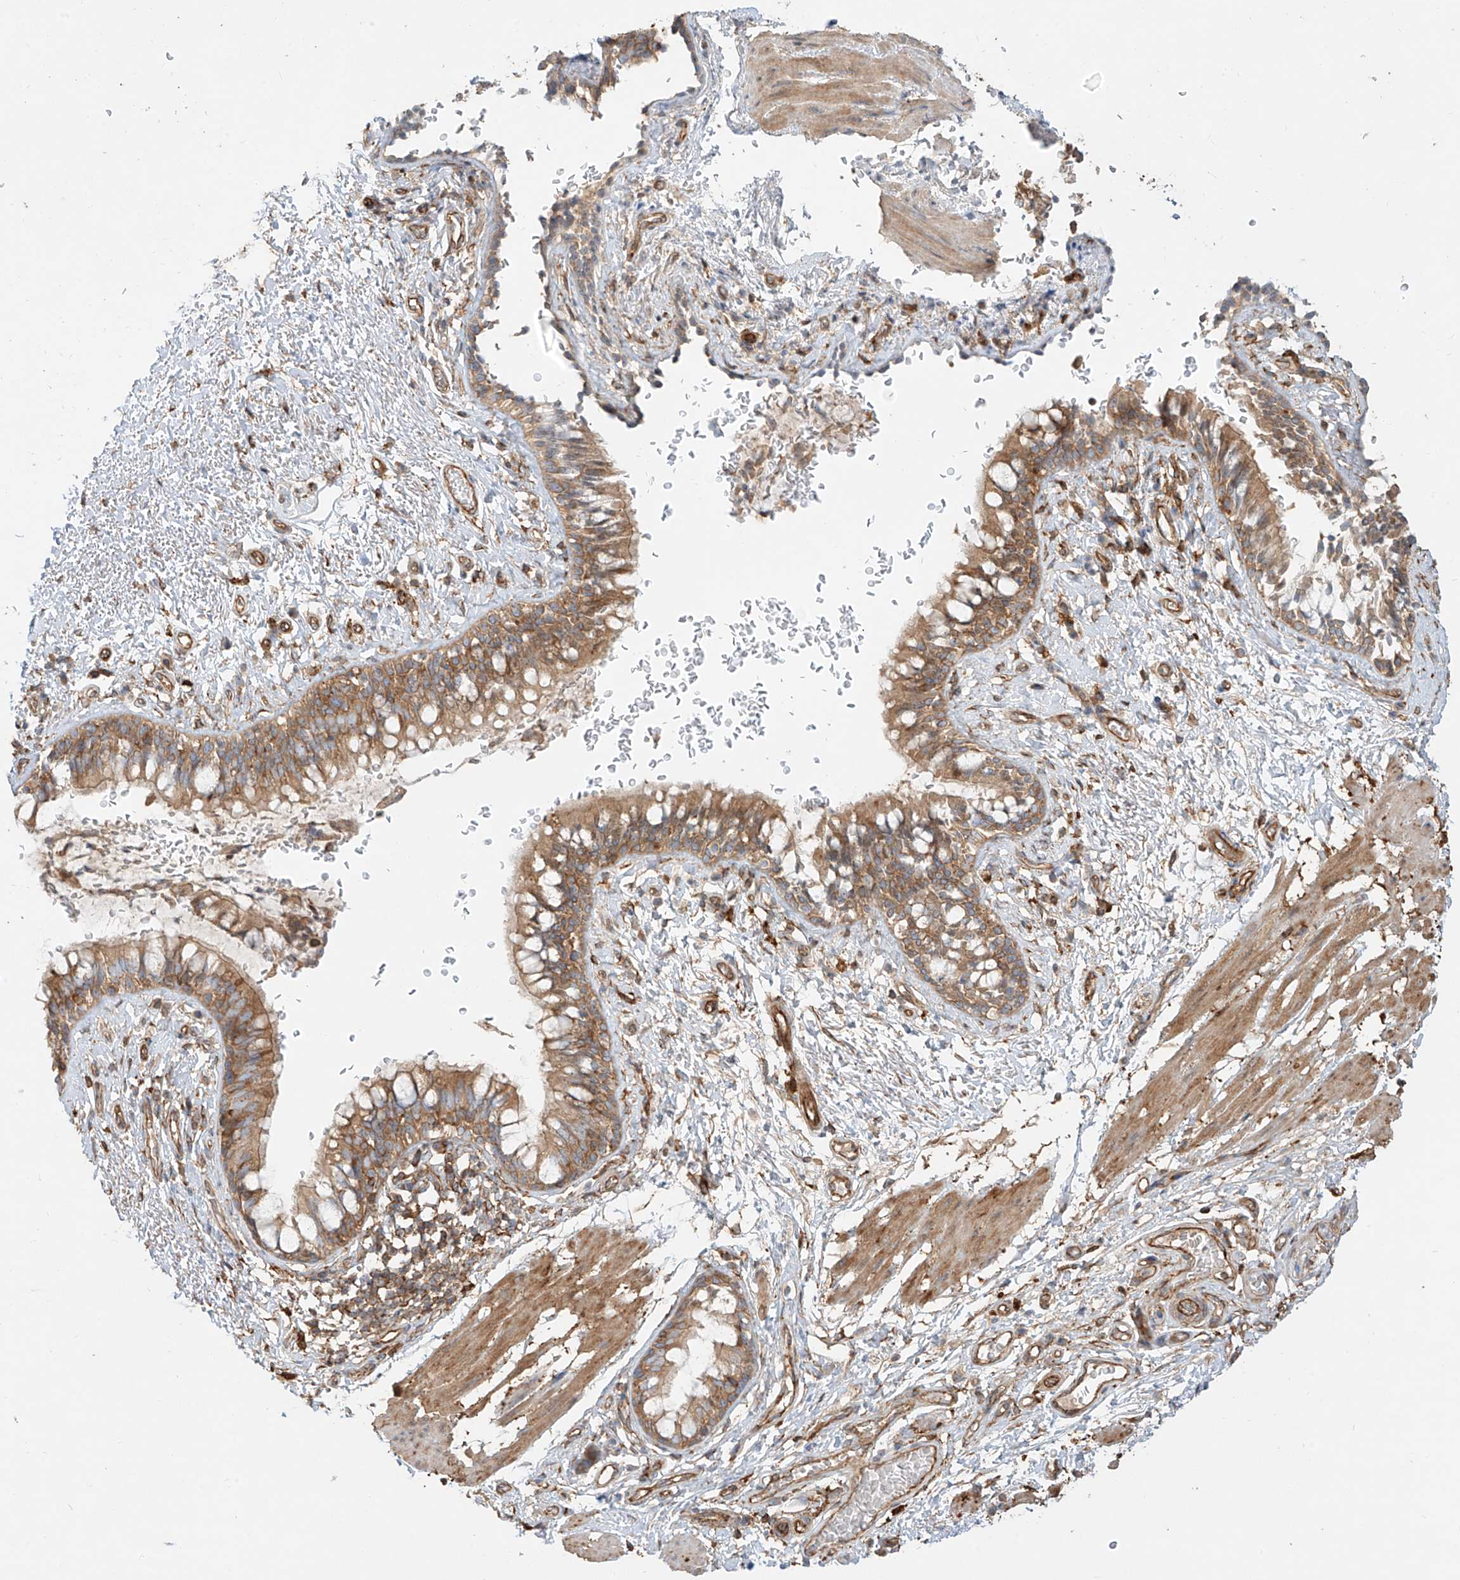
{"staining": {"intensity": "moderate", "quantity": ">75%", "location": "cytoplasmic/membranous"}, "tissue": "bronchus", "cell_type": "Respiratory epithelial cells", "image_type": "normal", "snomed": [{"axis": "morphology", "description": "Normal tissue, NOS"}, {"axis": "topography", "description": "Cartilage tissue"}, {"axis": "topography", "description": "Bronchus"}], "caption": "Protein positivity by immunohistochemistry (IHC) exhibits moderate cytoplasmic/membranous positivity in approximately >75% of respiratory epithelial cells in benign bronchus. (IHC, brightfield microscopy, high magnification).", "gene": "SNX9", "patient": {"sex": "female", "age": 36}}